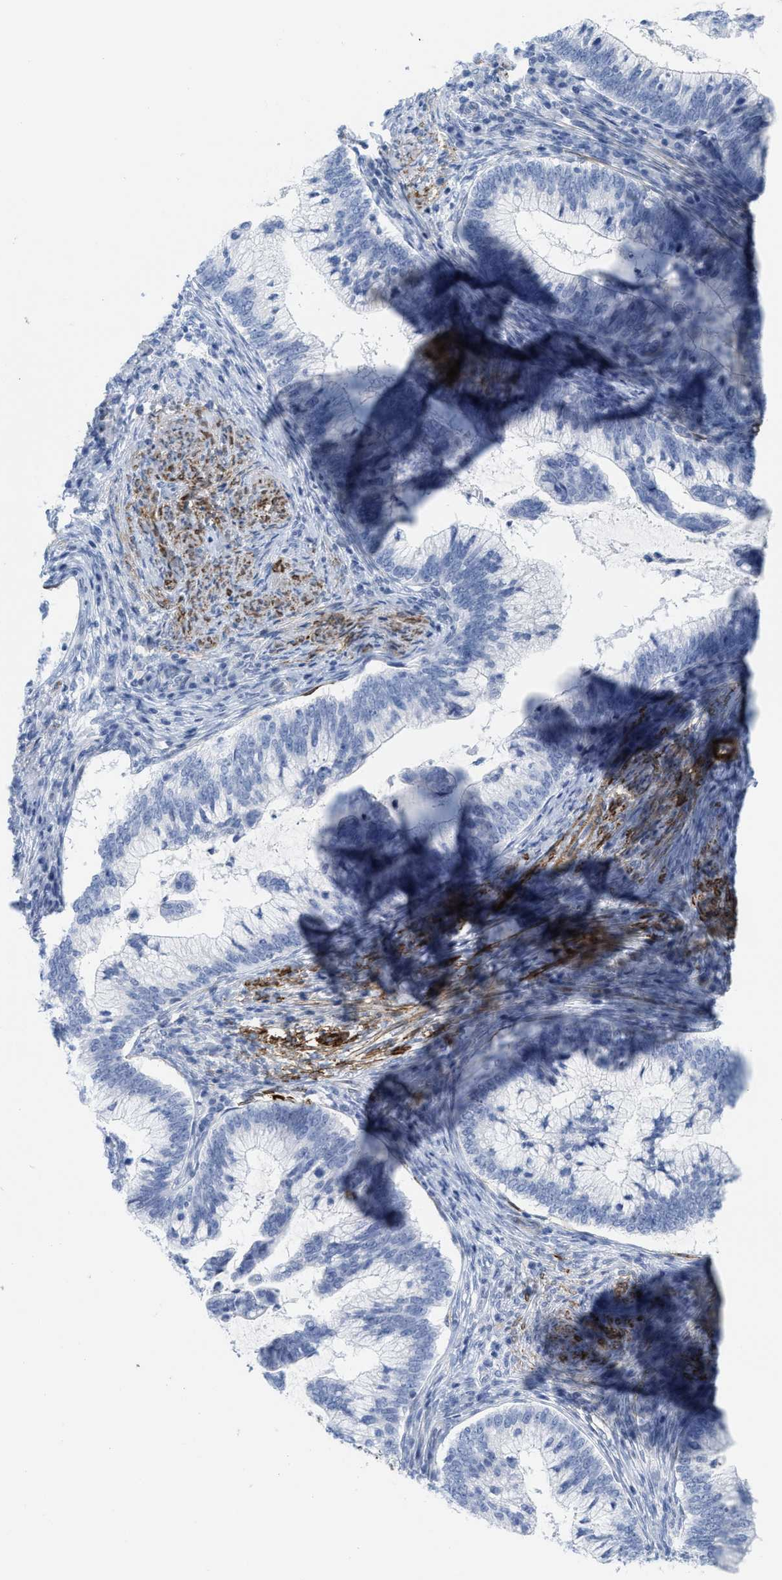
{"staining": {"intensity": "negative", "quantity": "none", "location": "none"}, "tissue": "cervical cancer", "cell_type": "Tumor cells", "image_type": "cancer", "snomed": [{"axis": "morphology", "description": "Adenocarcinoma, NOS"}, {"axis": "topography", "description": "Cervix"}], "caption": "Immunohistochemistry (IHC) micrograph of neoplastic tissue: human adenocarcinoma (cervical) stained with DAB reveals no significant protein staining in tumor cells.", "gene": "TAGLN", "patient": {"sex": "female", "age": 36}}